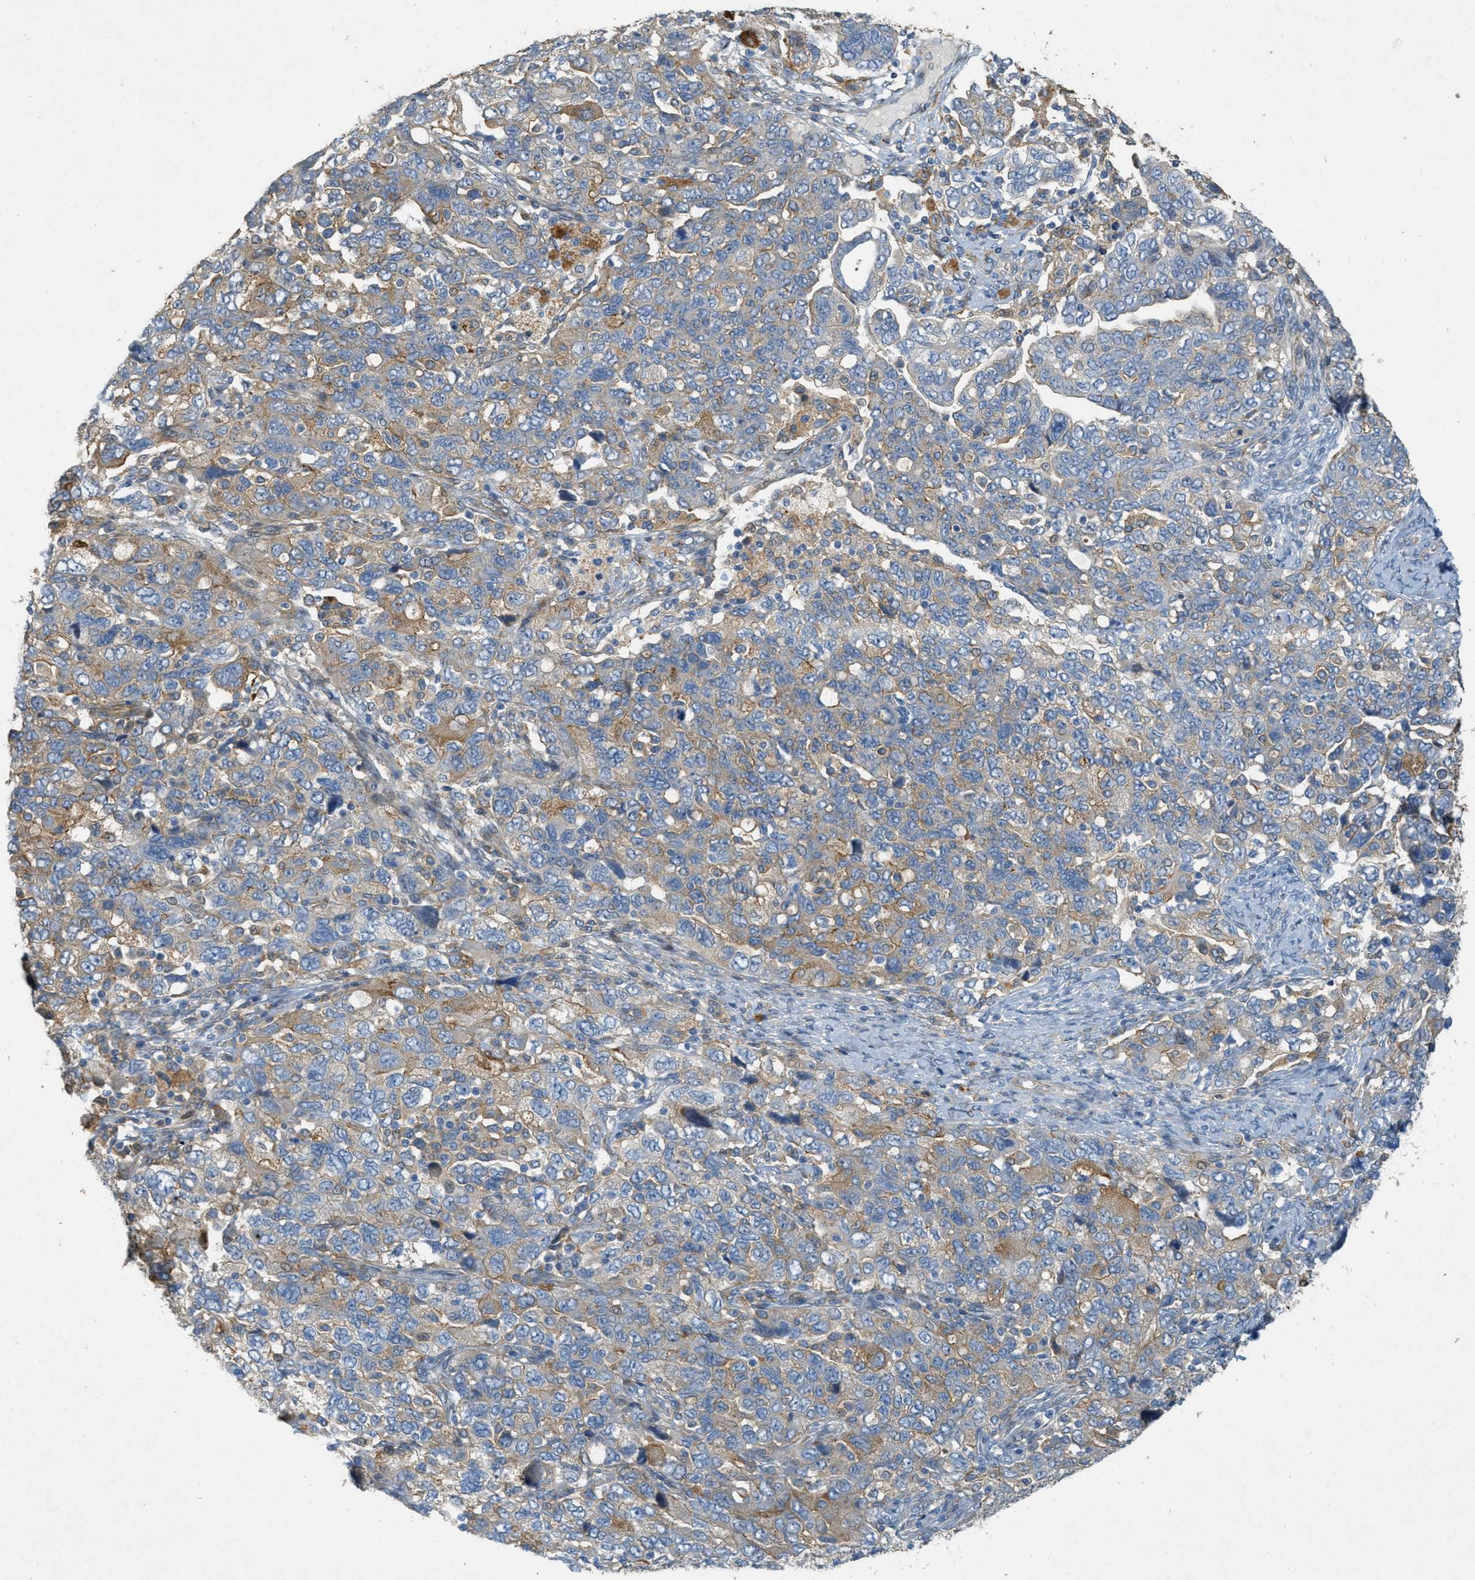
{"staining": {"intensity": "moderate", "quantity": "25%-75%", "location": "cytoplasmic/membranous"}, "tissue": "ovarian cancer", "cell_type": "Tumor cells", "image_type": "cancer", "snomed": [{"axis": "morphology", "description": "Carcinoma, NOS"}, {"axis": "morphology", "description": "Cystadenocarcinoma, serous, NOS"}, {"axis": "topography", "description": "Ovary"}], "caption": "There is medium levels of moderate cytoplasmic/membranous expression in tumor cells of ovarian cancer, as demonstrated by immunohistochemical staining (brown color).", "gene": "ADCY5", "patient": {"sex": "female", "age": 69}}